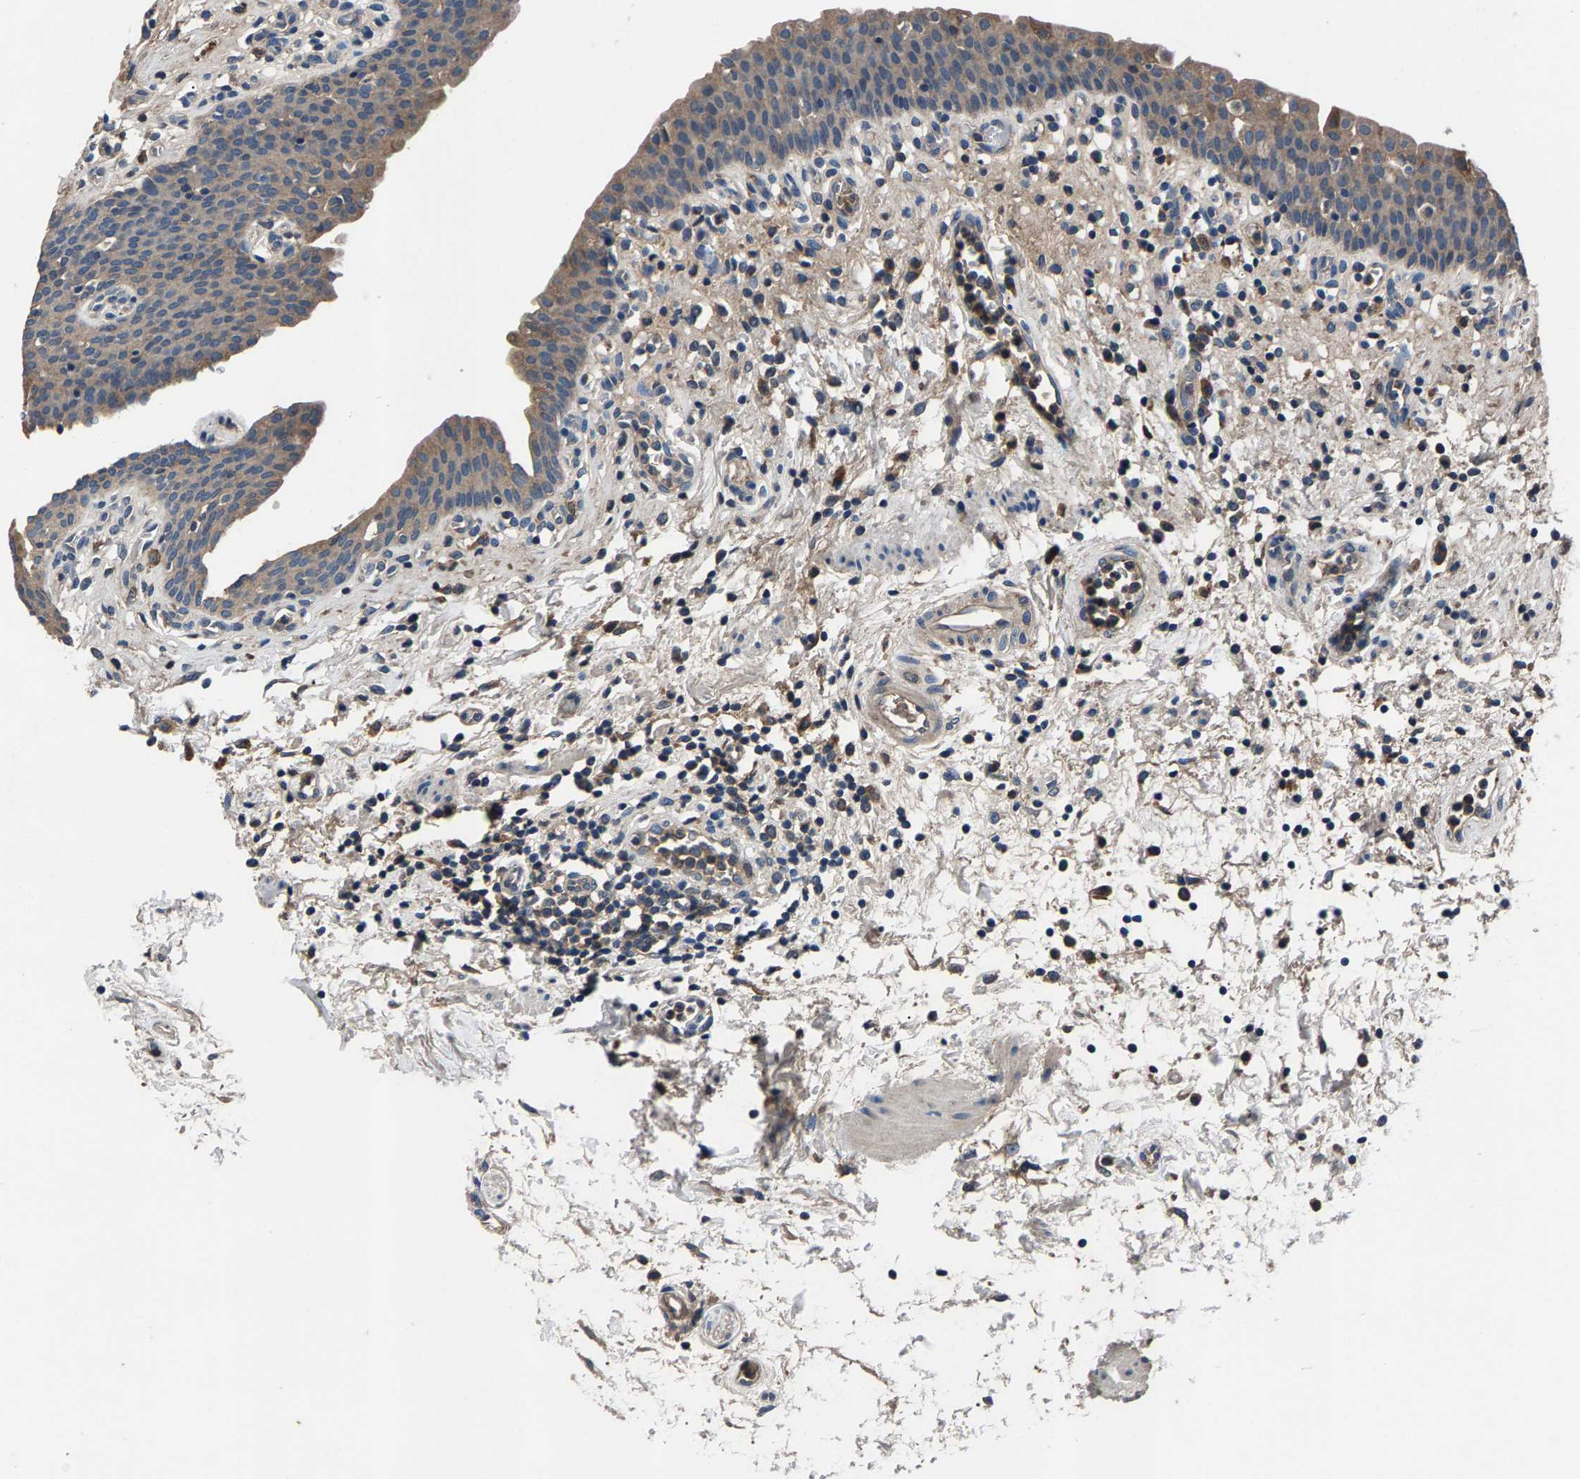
{"staining": {"intensity": "weak", "quantity": ">75%", "location": "cytoplasmic/membranous"}, "tissue": "urinary bladder", "cell_type": "Urothelial cells", "image_type": "normal", "snomed": [{"axis": "morphology", "description": "Normal tissue, NOS"}, {"axis": "topography", "description": "Urinary bladder"}], "caption": "Protein staining demonstrates weak cytoplasmic/membranous positivity in about >75% of urothelial cells in benign urinary bladder. The protein is shown in brown color, while the nuclei are stained blue.", "gene": "PRXL2C", "patient": {"sex": "male", "age": 37}}